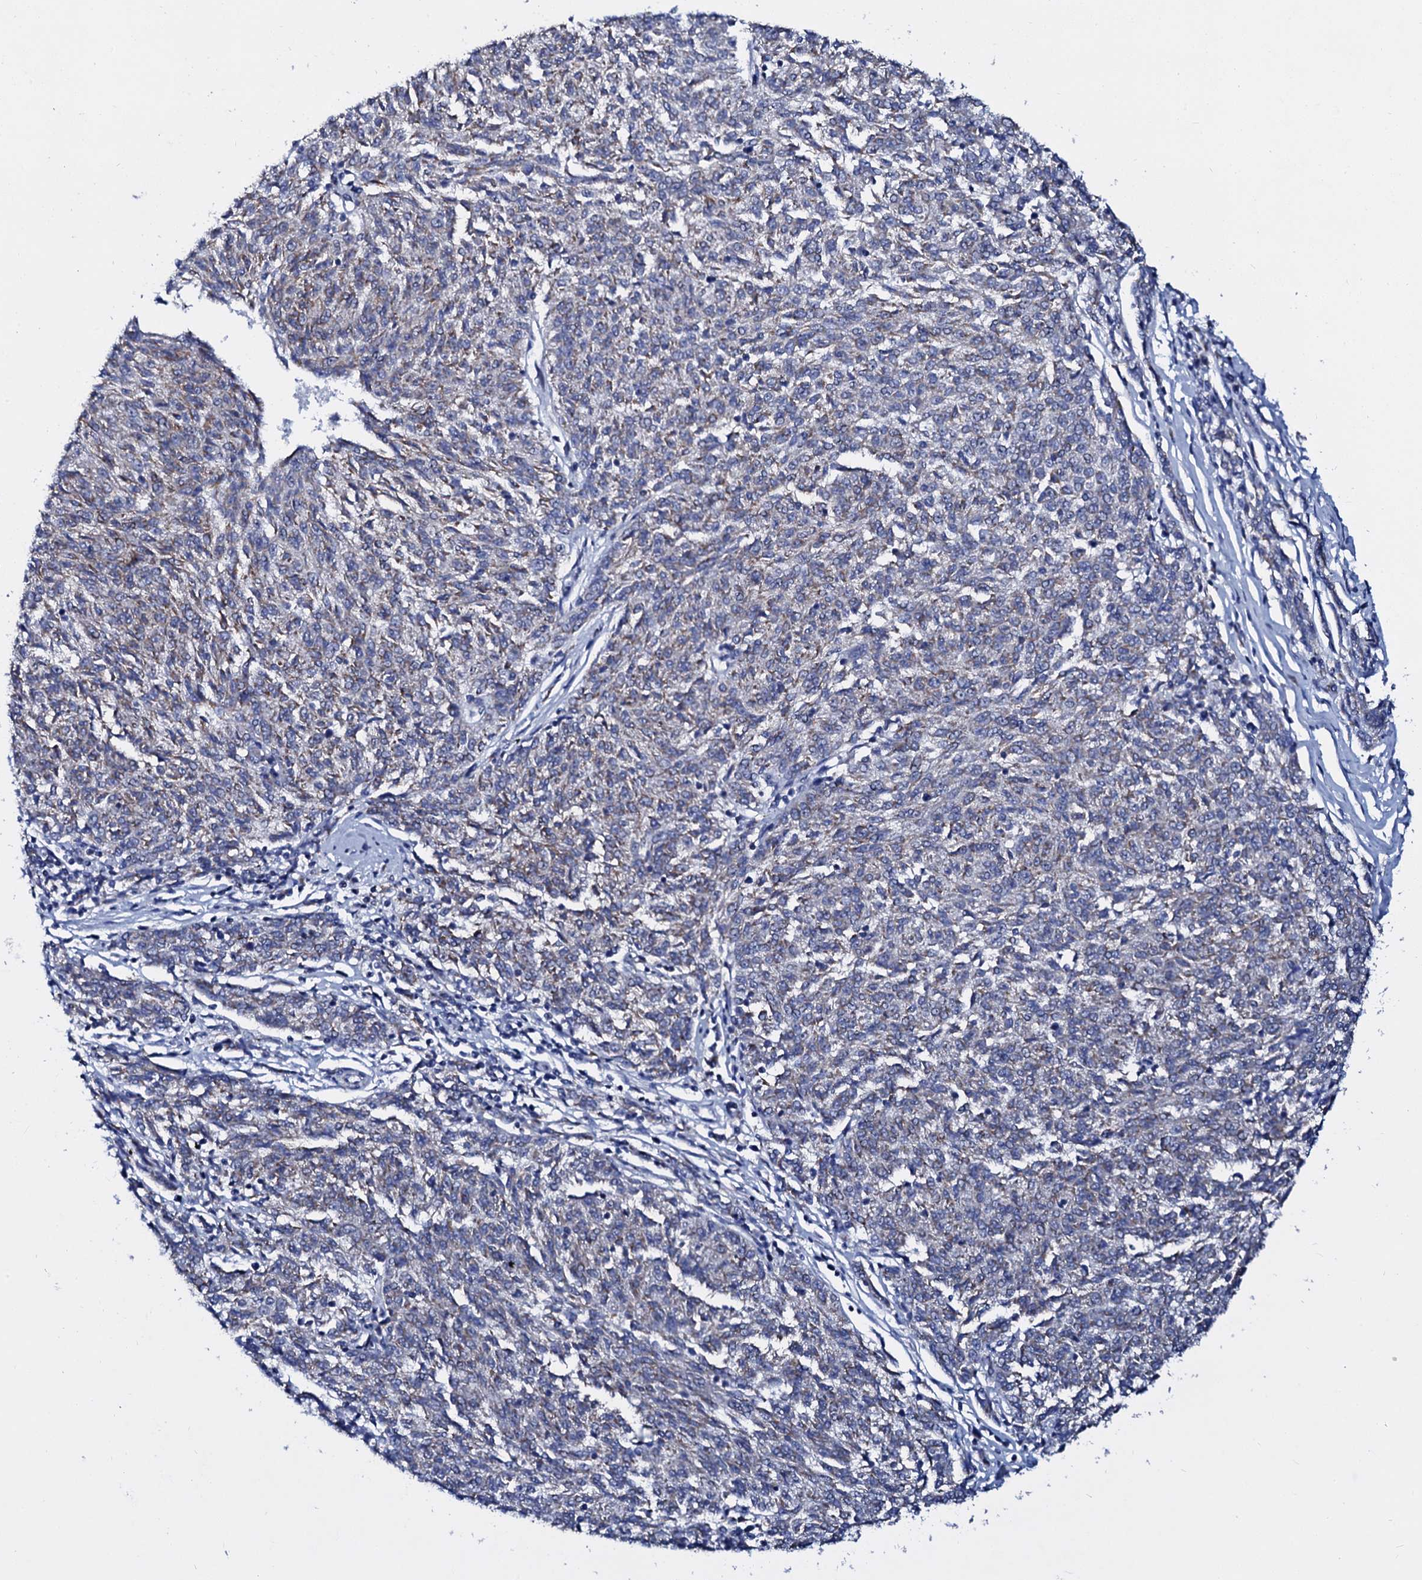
{"staining": {"intensity": "negative", "quantity": "none", "location": "none"}, "tissue": "melanoma", "cell_type": "Tumor cells", "image_type": "cancer", "snomed": [{"axis": "morphology", "description": "Malignant melanoma, NOS"}, {"axis": "topography", "description": "Skin"}], "caption": "High magnification brightfield microscopy of malignant melanoma stained with DAB (brown) and counterstained with hematoxylin (blue): tumor cells show no significant expression.", "gene": "SLC37A4", "patient": {"sex": "female", "age": 72}}